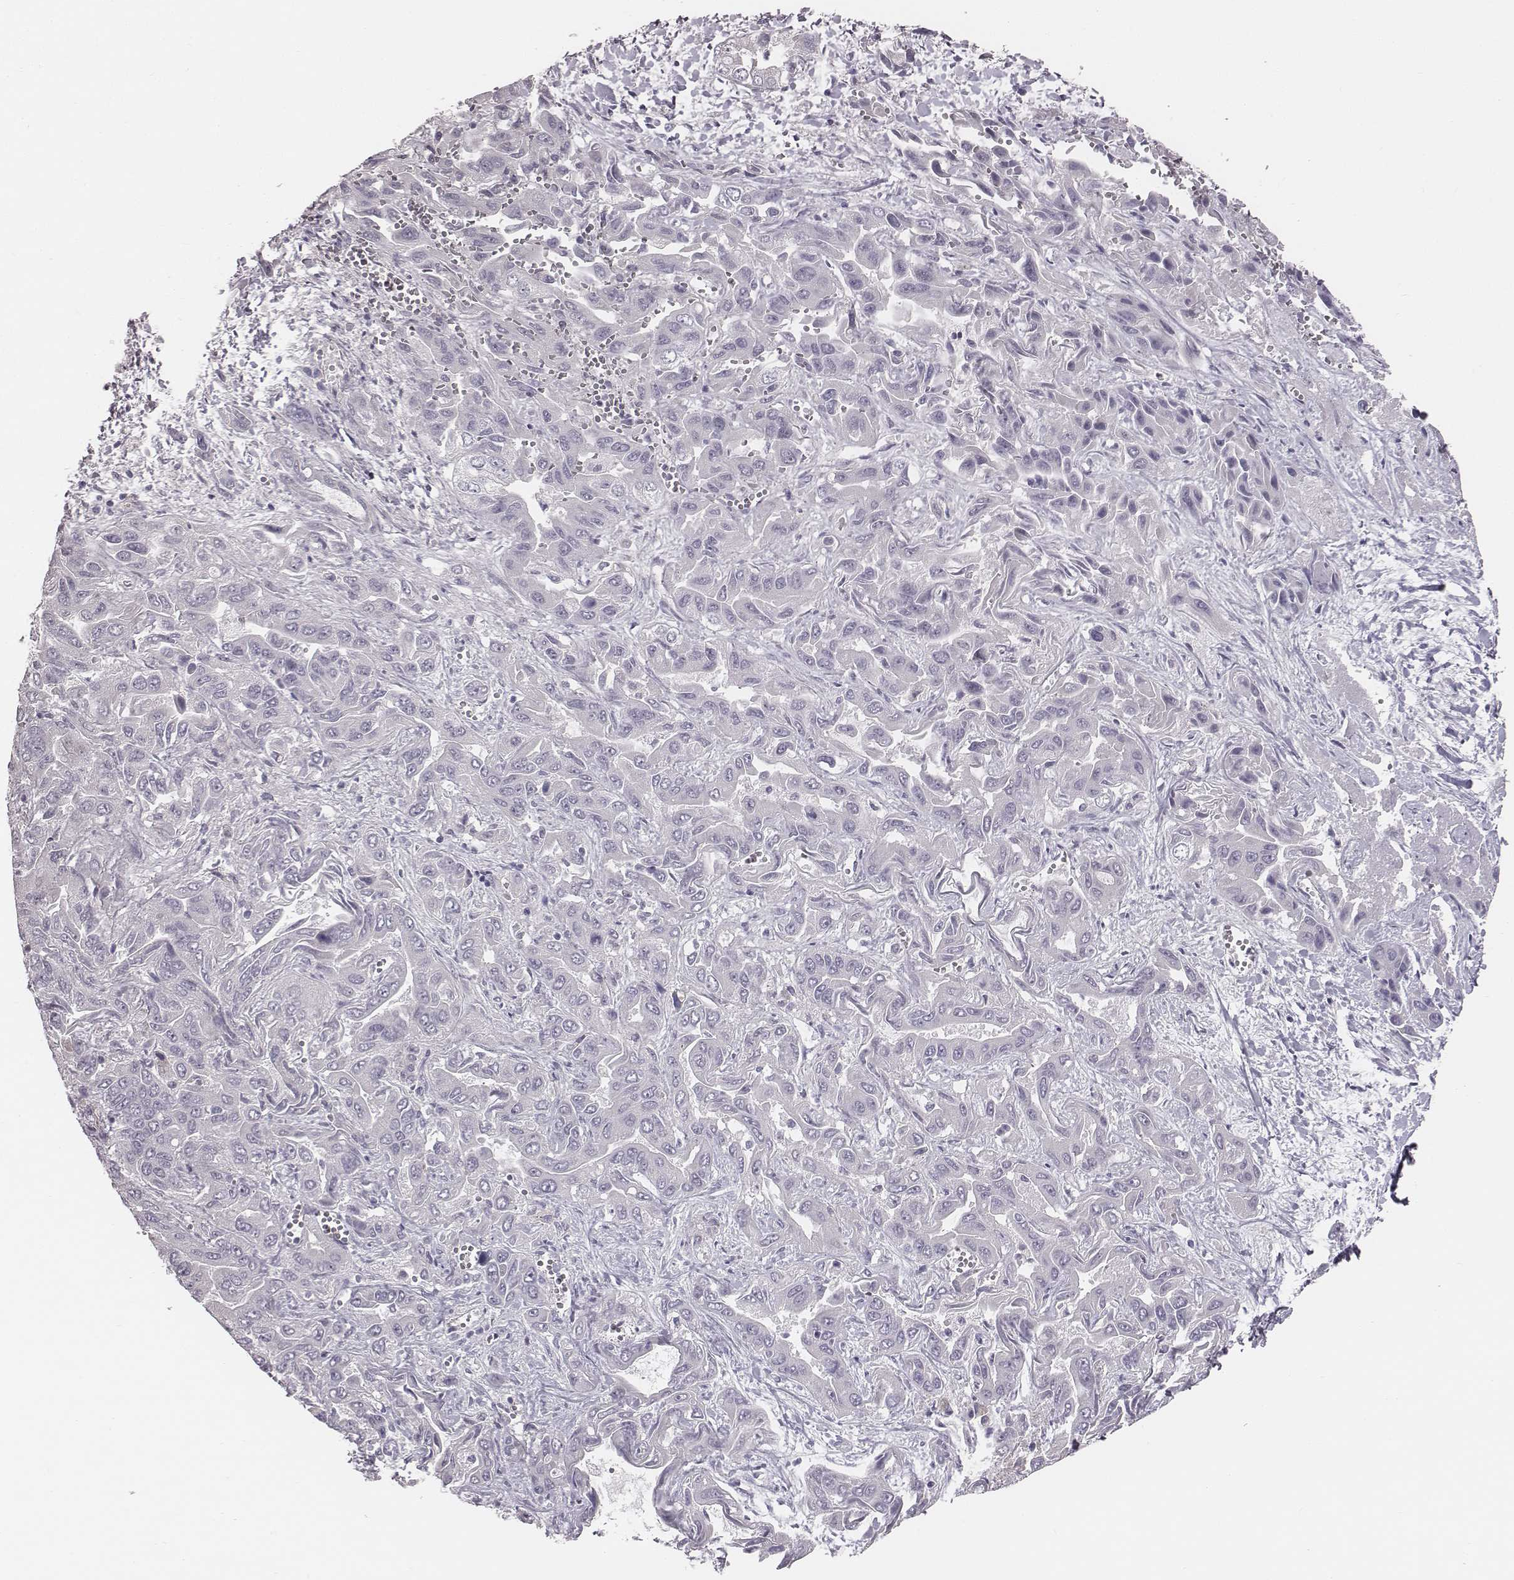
{"staining": {"intensity": "negative", "quantity": "none", "location": "none"}, "tissue": "liver cancer", "cell_type": "Tumor cells", "image_type": "cancer", "snomed": [{"axis": "morphology", "description": "Cholangiocarcinoma"}, {"axis": "topography", "description": "Liver"}], "caption": "Tumor cells show no significant protein staining in liver cancer. (Immunohistochemistry, brightfield microscopy, high magnification).", "gene": "PRKCZ", "patient": {"sex": "female", "age": 52}}